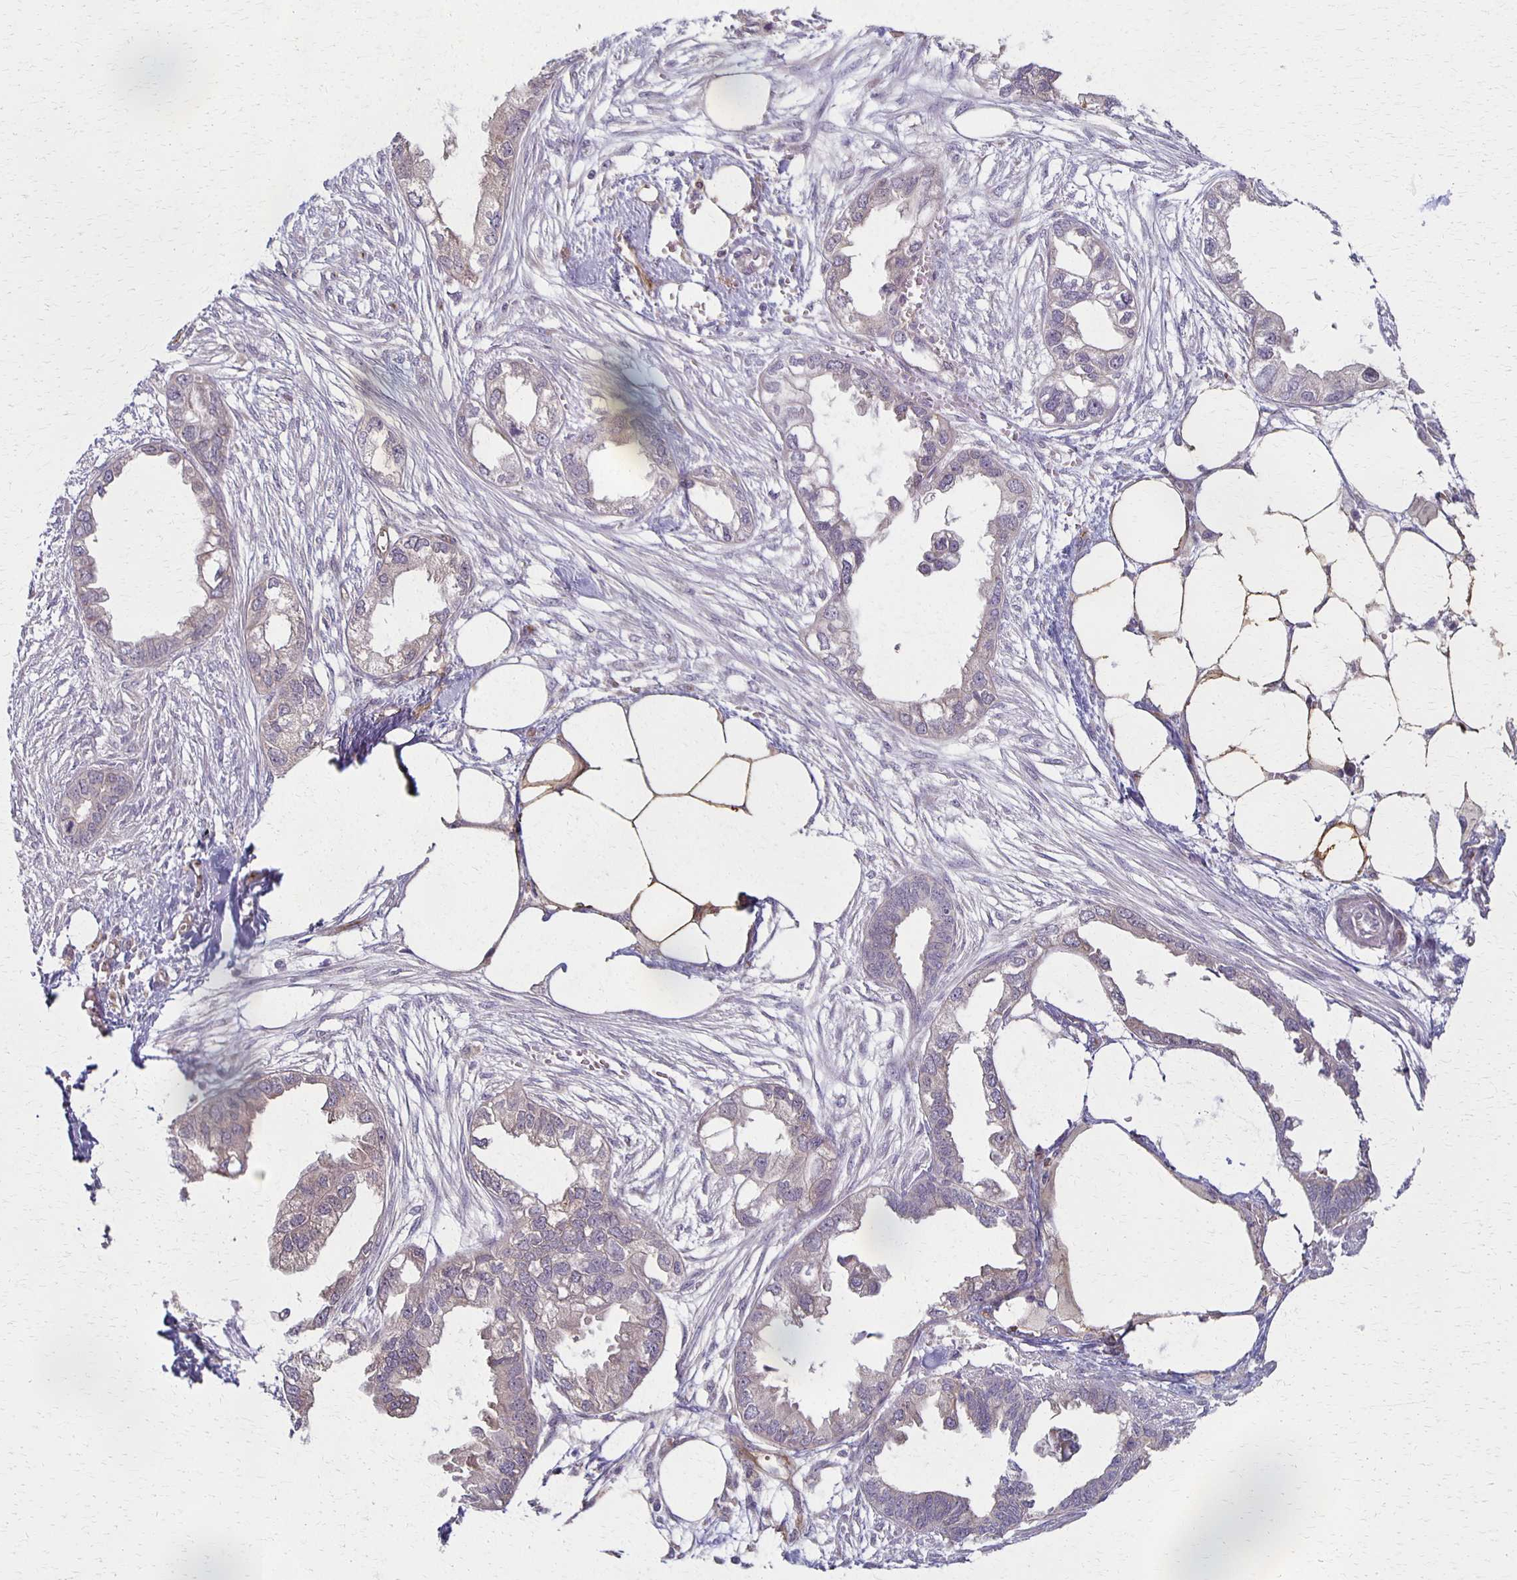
{"staining": {"intensity": "weak", "quantity": "25%-75%", "location": "cytoplasmic/membranous"}, "tissue": "endometrial cancer", "cell_type": "Tumor cells", "image_type": "cancer", "snomed": [{"axis": "morphology", "description": "Adenocarcinoma, NOS"}, {"axis": "morphology", "description": "Adenocarcinoma, metastatic, NOS"}, {"axis": "topography", "description": "Adipose tissue"}, {"axis": "topography", "description": "Endometrium"}], "caption": "DAB (3,3'-diaminobenzidine) immunohistochemical staining of metastatic adenocarcinoma (endometrial) displays weak cytoplasmic/membranous protein staining in about 25%-75% of tumor cells.", "gene": "GPX4", "patient": {"sex": "female", "age": 67}}